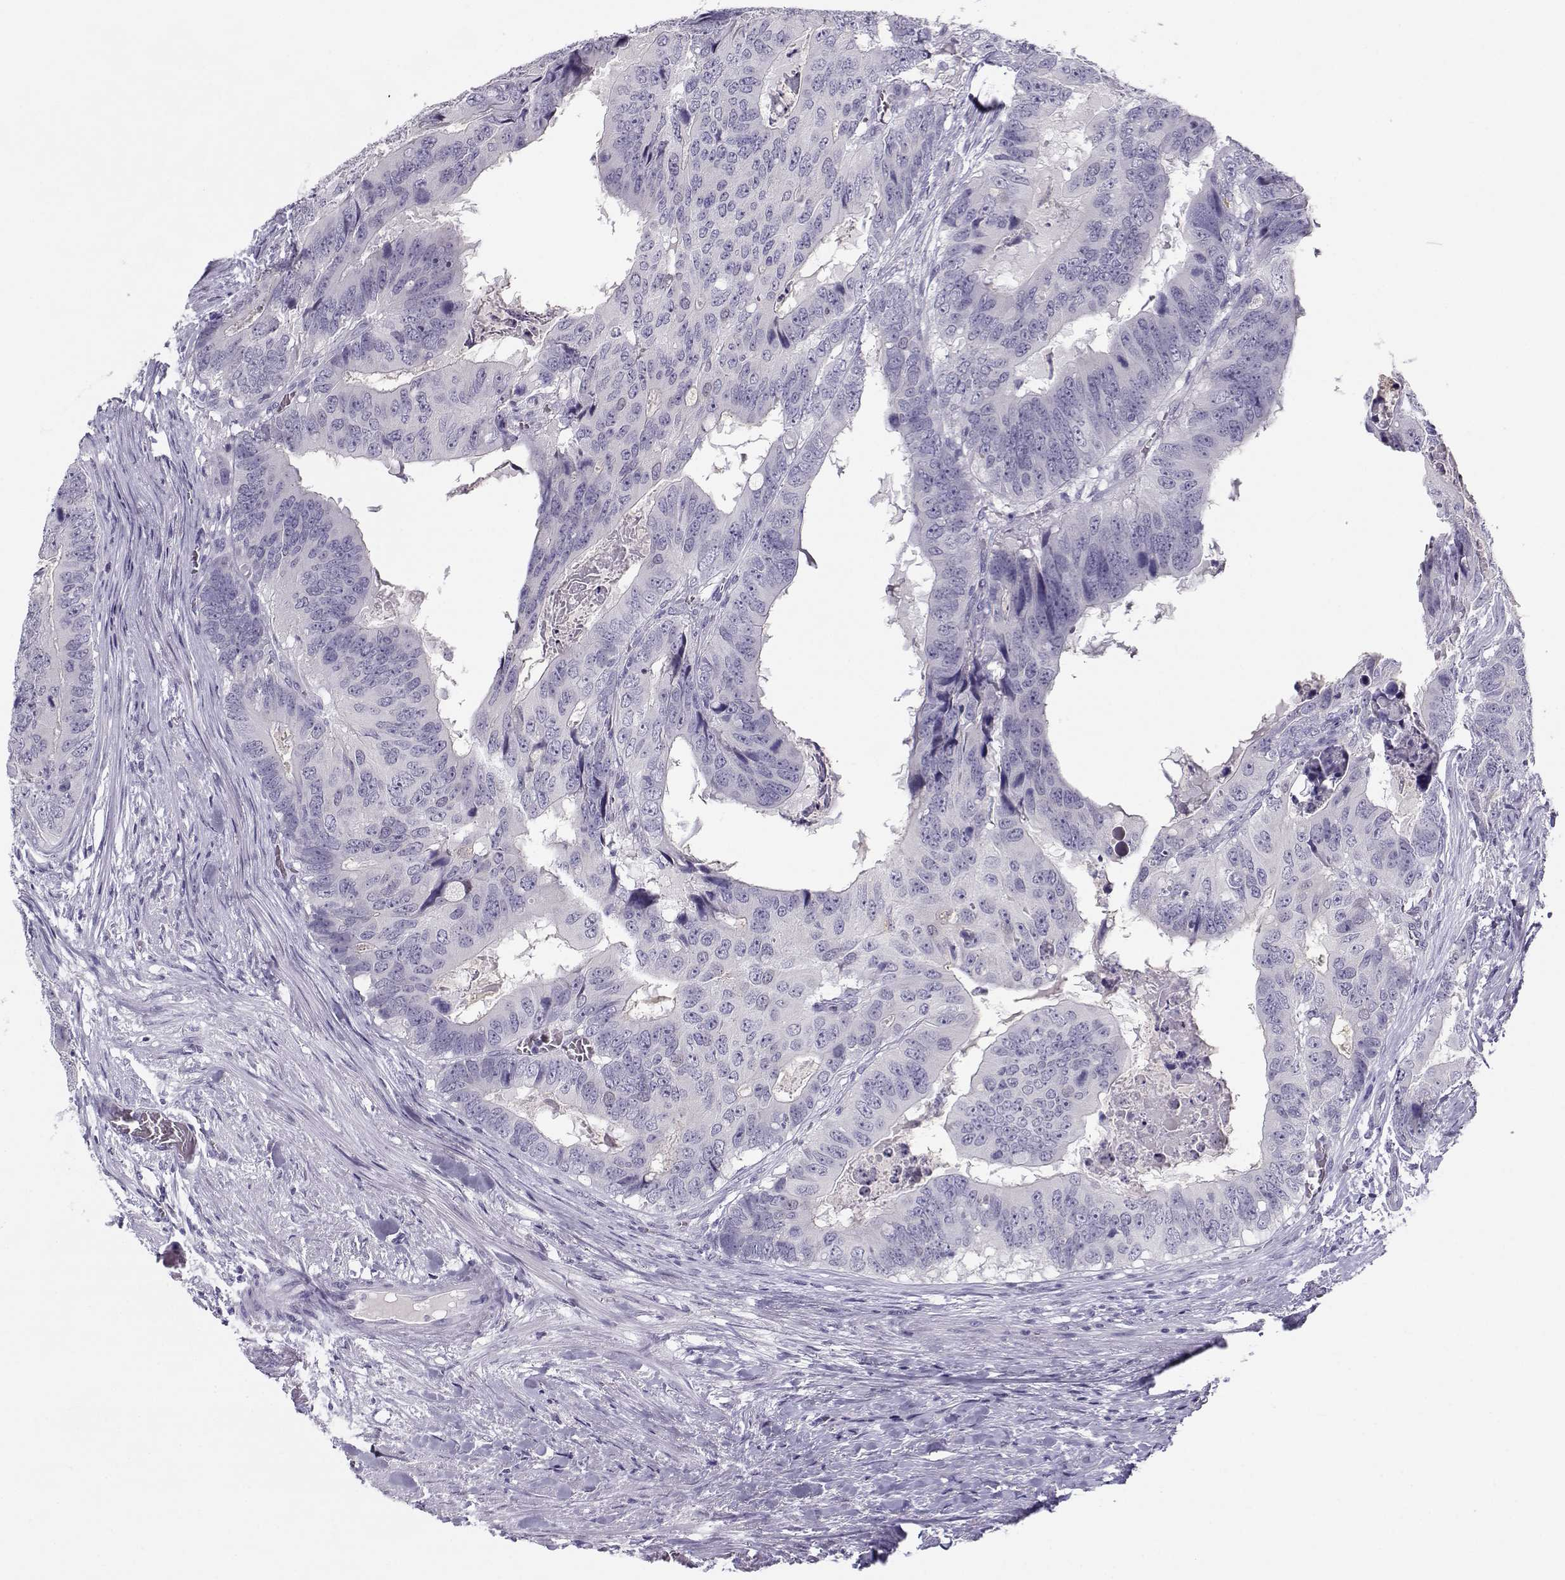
{"staining": {"intensity": "negative", "quantity": "none", "location": "none"}, "tissue": "colorectal cancer", "cell_type": "Tumor cells", "image_type": "cancer", "snomed": [{"axis": "morphology", "description": "Adenocarcinoma, NOS"}, {"axis": "topography", "description": "Colon"}], "caption": "The immunohistochemistry histopathology image has no significant positivity in tumor cells of colorectal cancer (adenocarcinoma) tissue.", "gene": "CFAP77", "patient": {"sex": "male", "age": 79}}